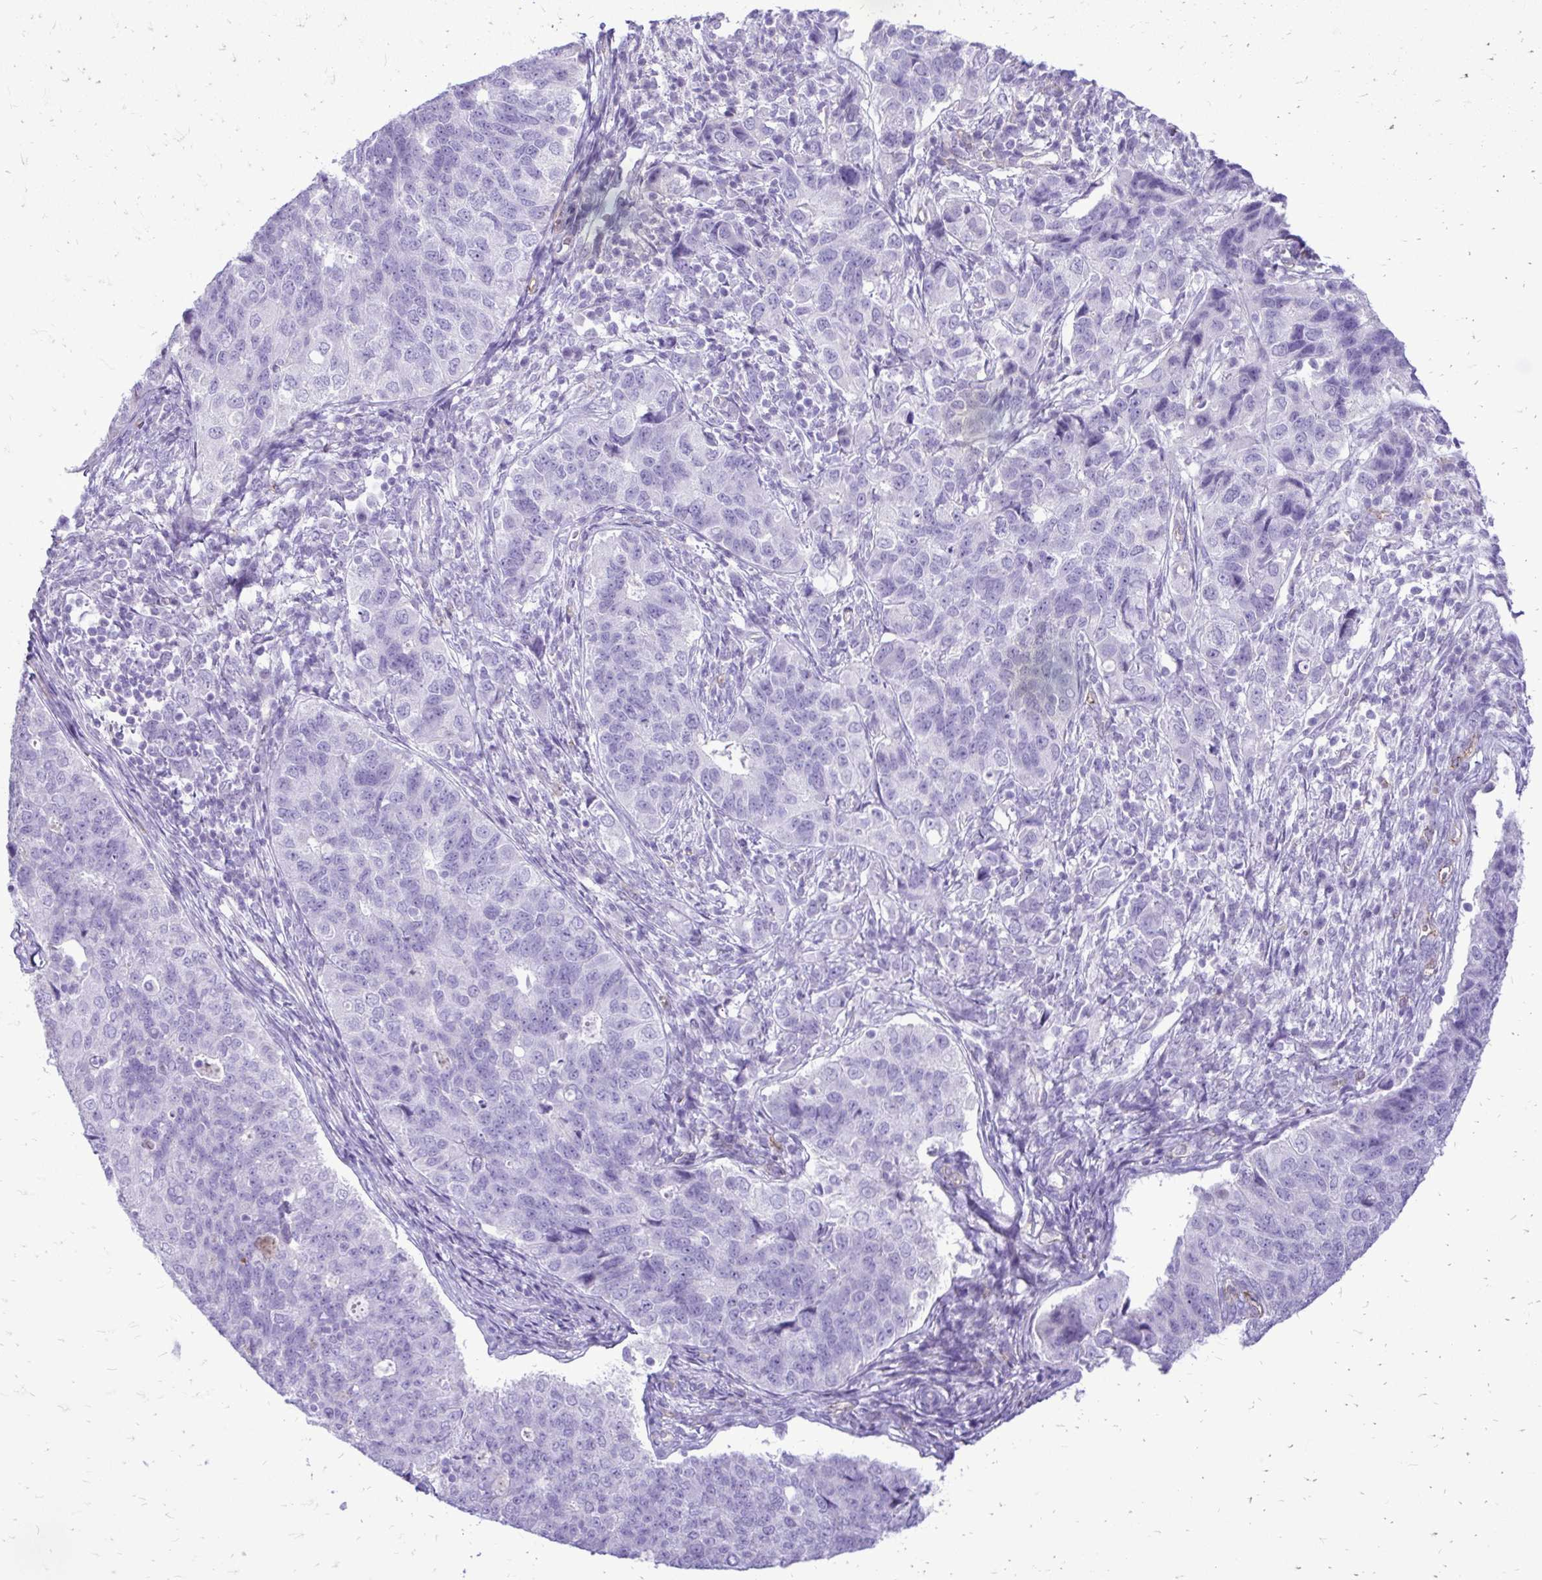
{"staining": {"intensity": "negative", "quantity": "none", "location": "none"}, "tissue": "endometrial cancer", "cell_type": "Tumor cells", "image_type": "cancer", "snomed": [{"axis": "morphology", "description": "Adenocarcinoma, NOS"}, {"axis": "topography", "description": "Endometrium"}], "caption": "Immunohistochemistry histopathology image of neoplastic tissue: endometrial cancer stained with DAB (3,3'-diaminobenzidine) shows no significant protein expression in tumor cells.", "gene": "PELI3", "patient": {"sex": "female", "age": 43}}